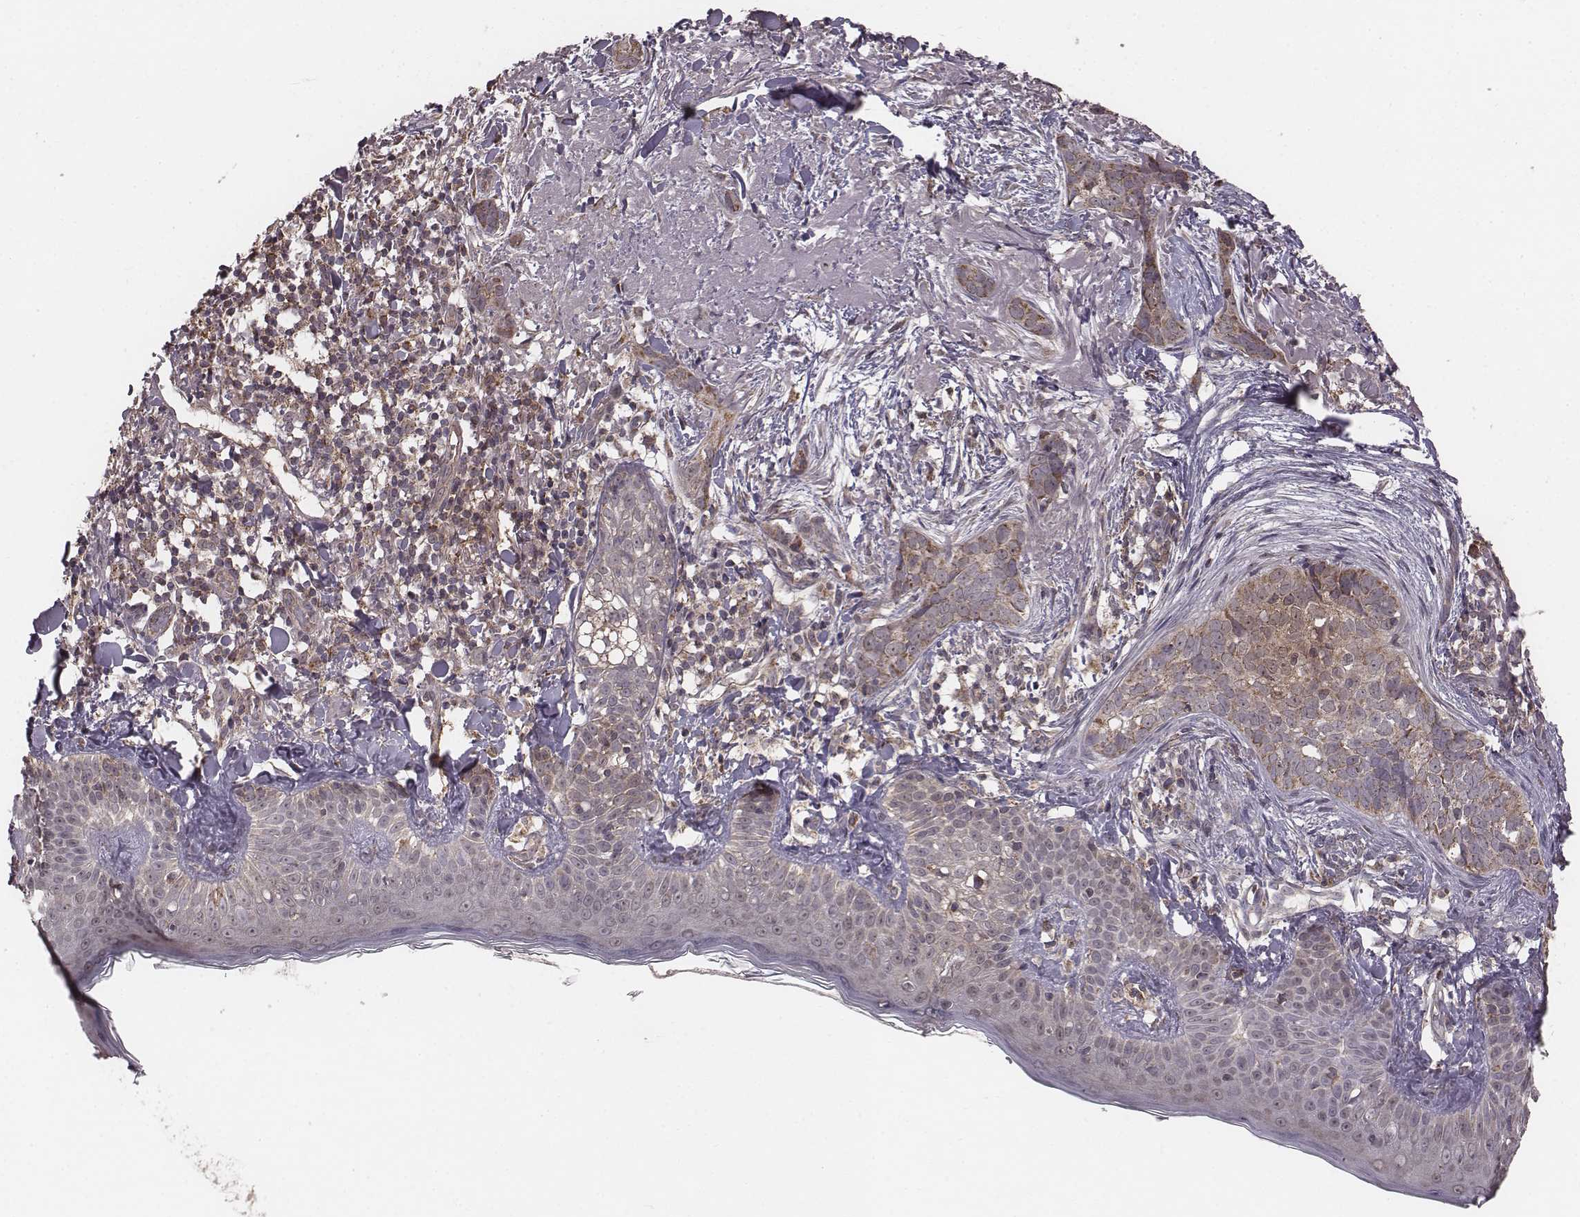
{"staining": {"intensity": "moderate", "quantity": ">75%", "location": "cytoplasmic/membranous"}, "tissue": "skin cancer", "cell_type": "Tumor cells", "image_type": "cancer", "snomed": [{"axis": "morphology", "description": "Basal cell carcinoma"}, {"axis": "topography", "description": "Skin"}], "caption": "Skin cancer (basal cell carcinoma) tissue displays moderate cytoplasmic/membranous positivity in about >75% of tumor cells Ihc stains the protein in brown and the nuclei are stained blue.", "gene": "PDCD2L", "patient": {"sex": "male", "age": 87}}